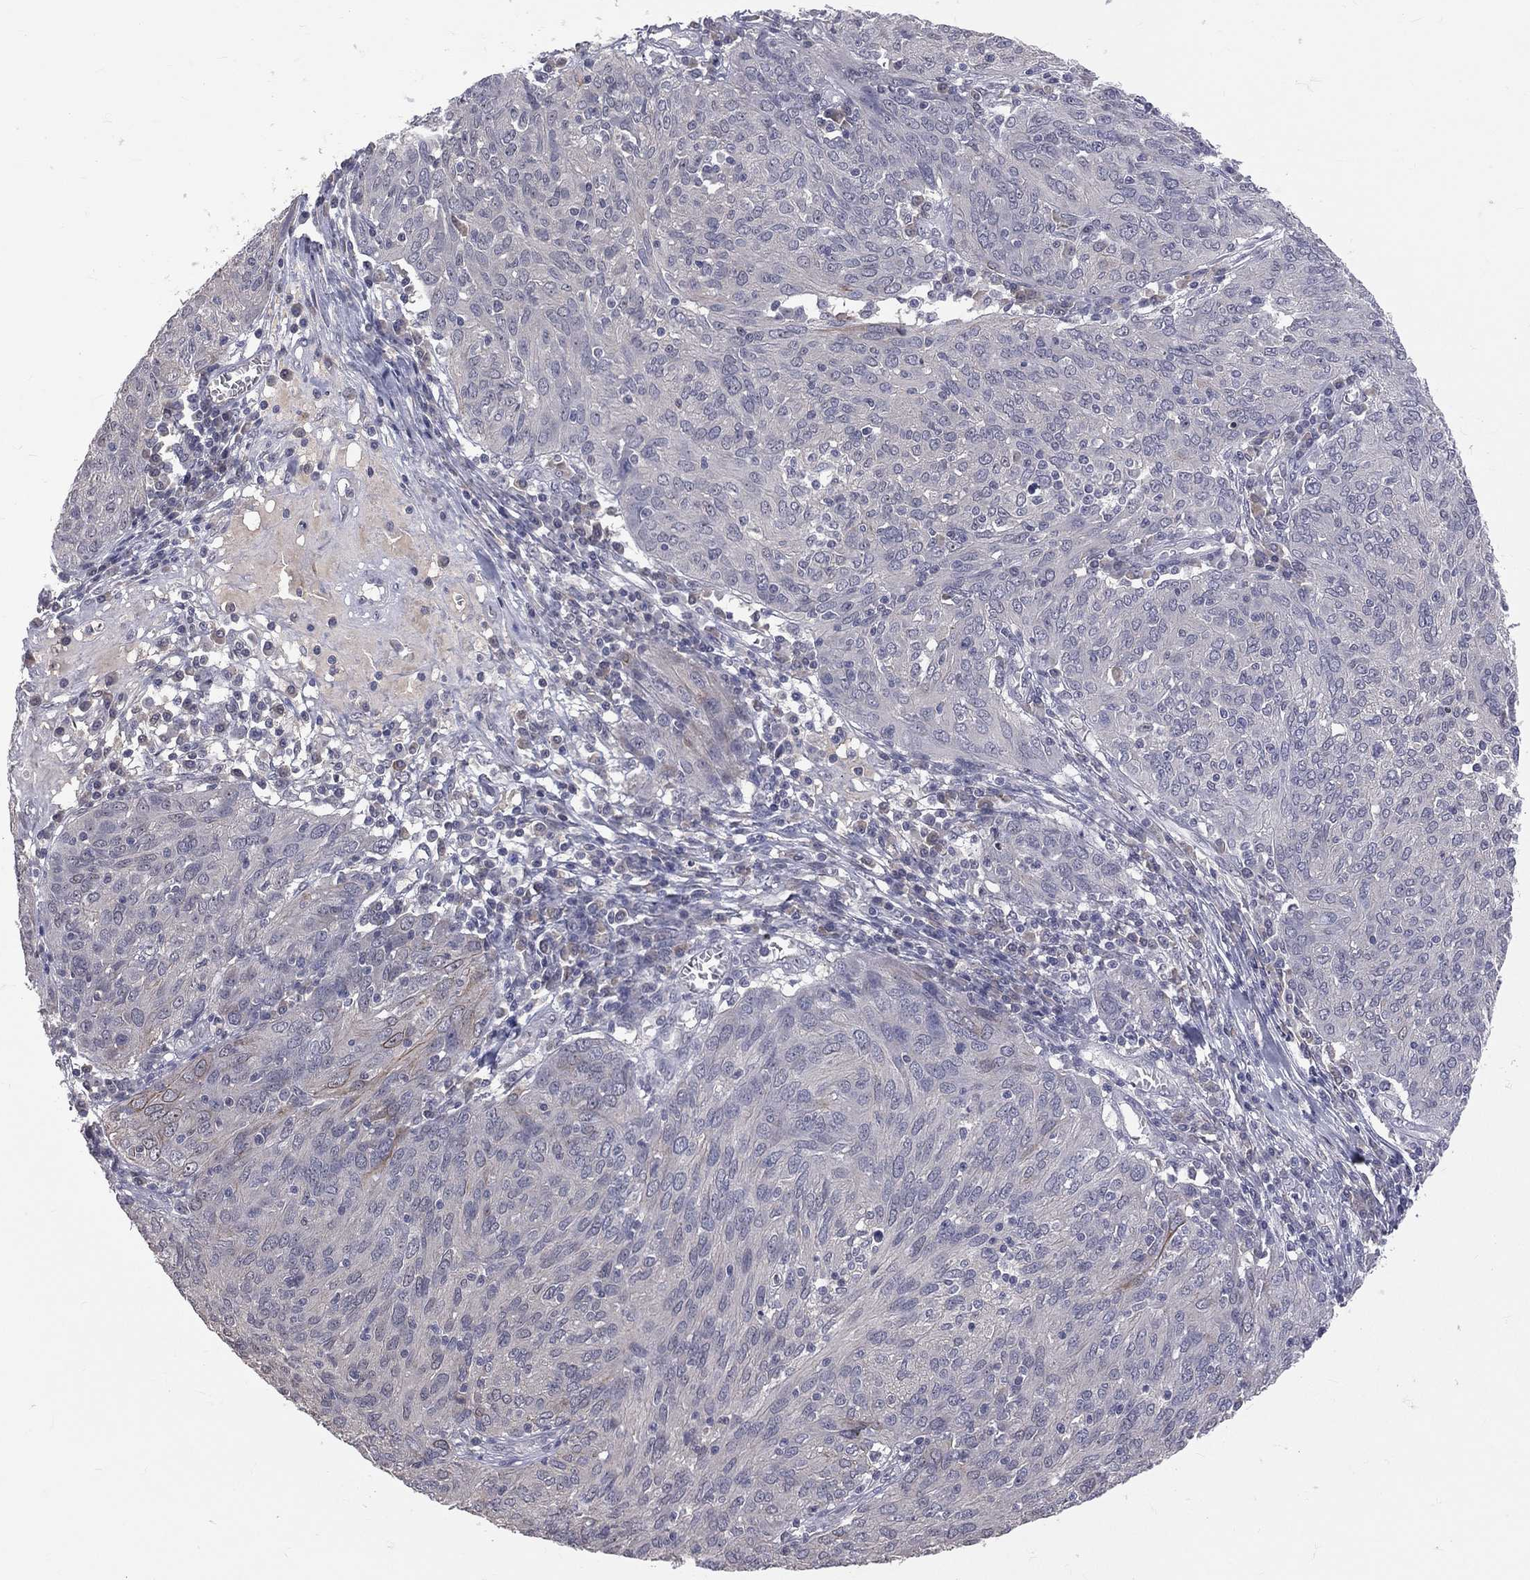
{"staining": {"intensity": "negative", "quantity": "none", "location": "none"}, "tissue": "ovarian cancer", "cell_type": "Tumor cells", "image_type": "cancer", "snomed": [{"axis": "morphology", "description": "Carcinoma, endometroid"}, {"axis": "topography", "description": "Ovary"}], "caption": "This is an immunohistochemistry image of ovarian endometroid carcinoma. There is no positivity in tumor cells.", "gene": "DSG4", "patient": {"sex": "female", "age": 50}}